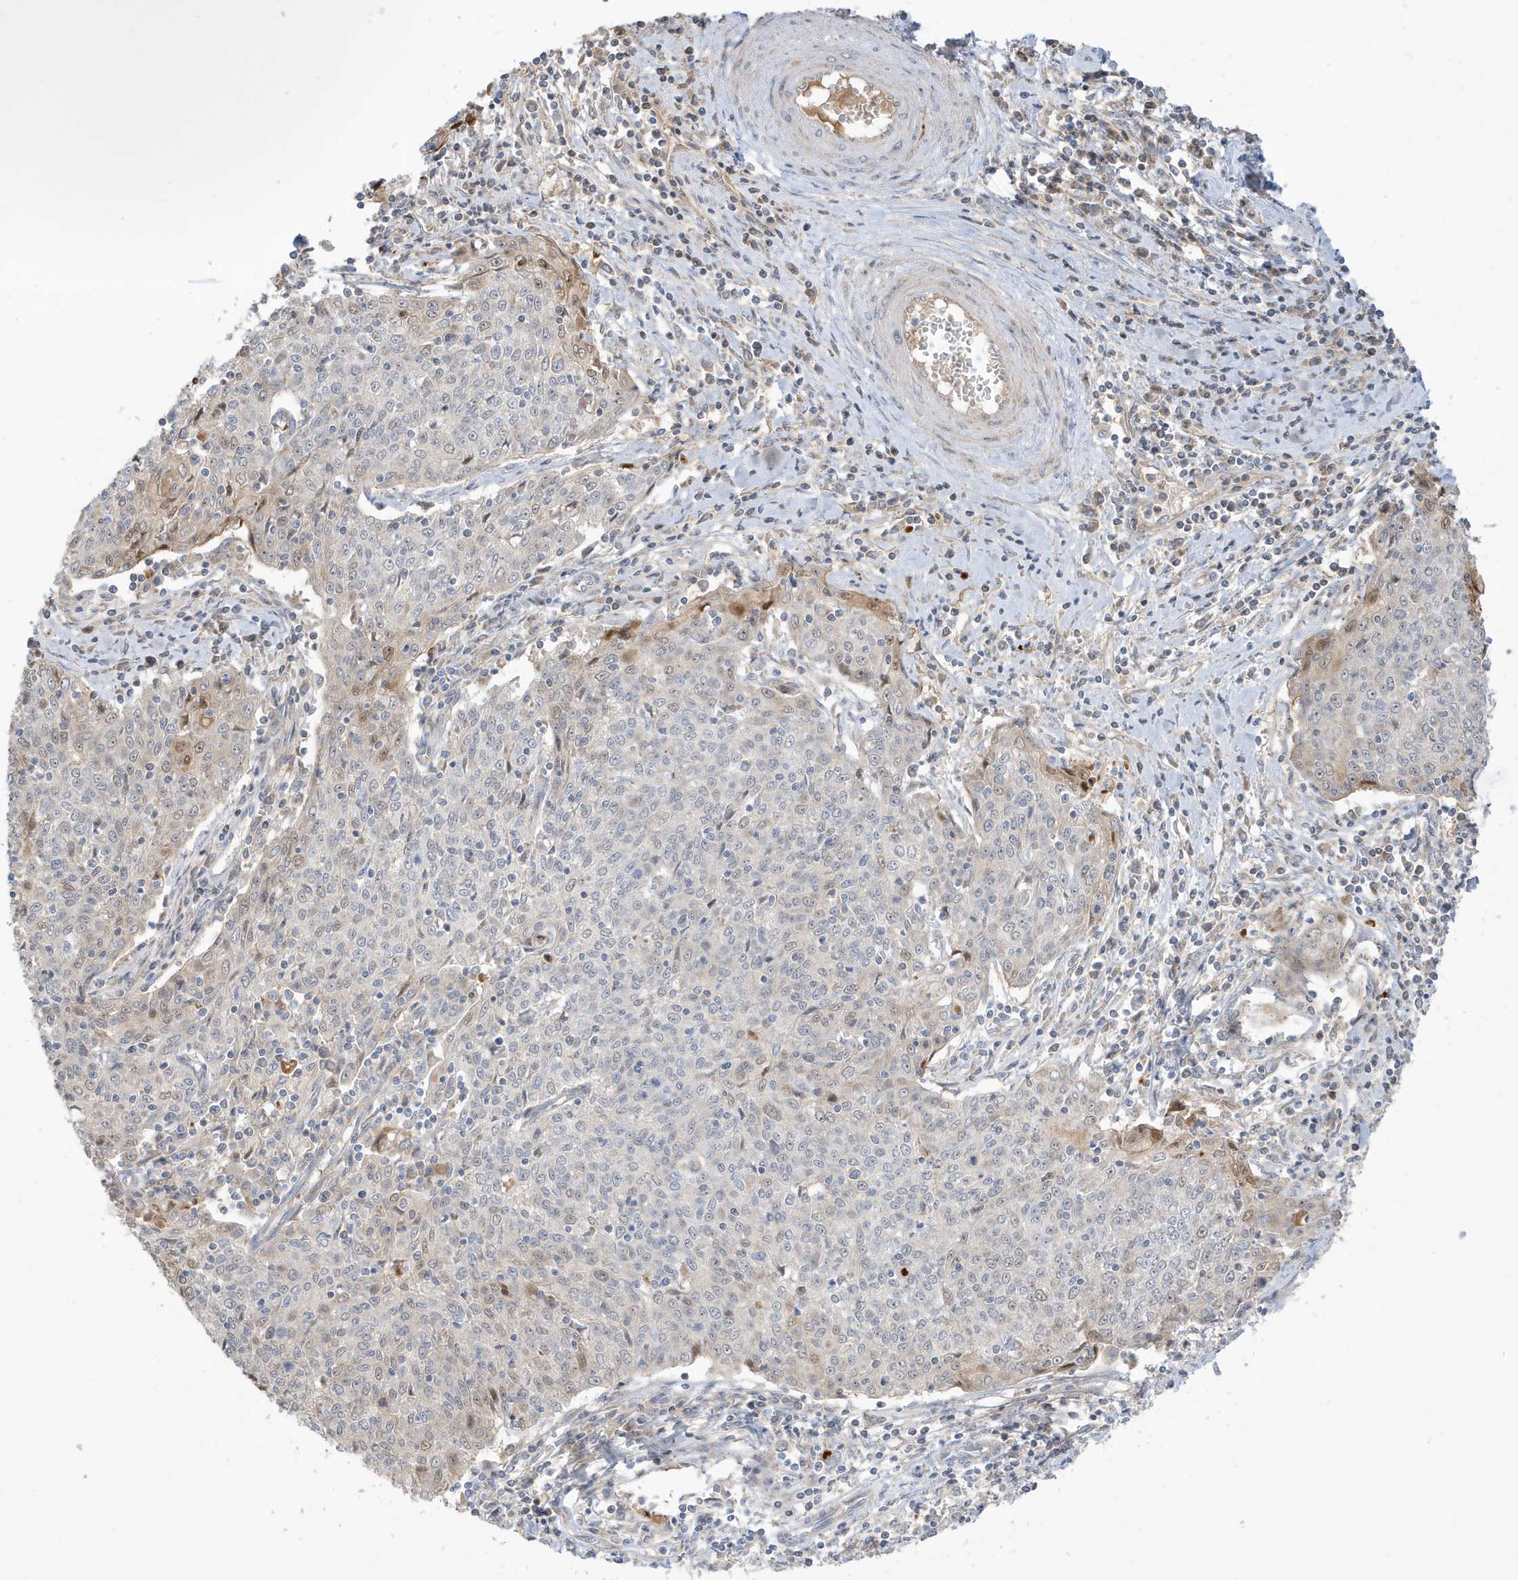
{"staining": {"intensity": "moderate", "quantity": "<25%", "location": "nuclear"}, "tissue": "cervical cancer", "cell_type": "Tumor cells", "image_type": "cancer", "snomed": [{"axis": "morphology", "description": "Squamous cell carcinoma, NOS"}, {"axis": "topography", "description": "Cervix"}], "caption": "High-power microscopy captured an immunohistochemistry (IHC) histopathology image of cervical squamous cell carcinoma, revealing moderate nuclear staining in about <25% of tumor cells. Using DAB (brown) and hematoxylin (blue) stains, captured at high magnification using brightfield microscopy.", "gene": "IFT57", "patient": {"sex": "female", "age": 48}}